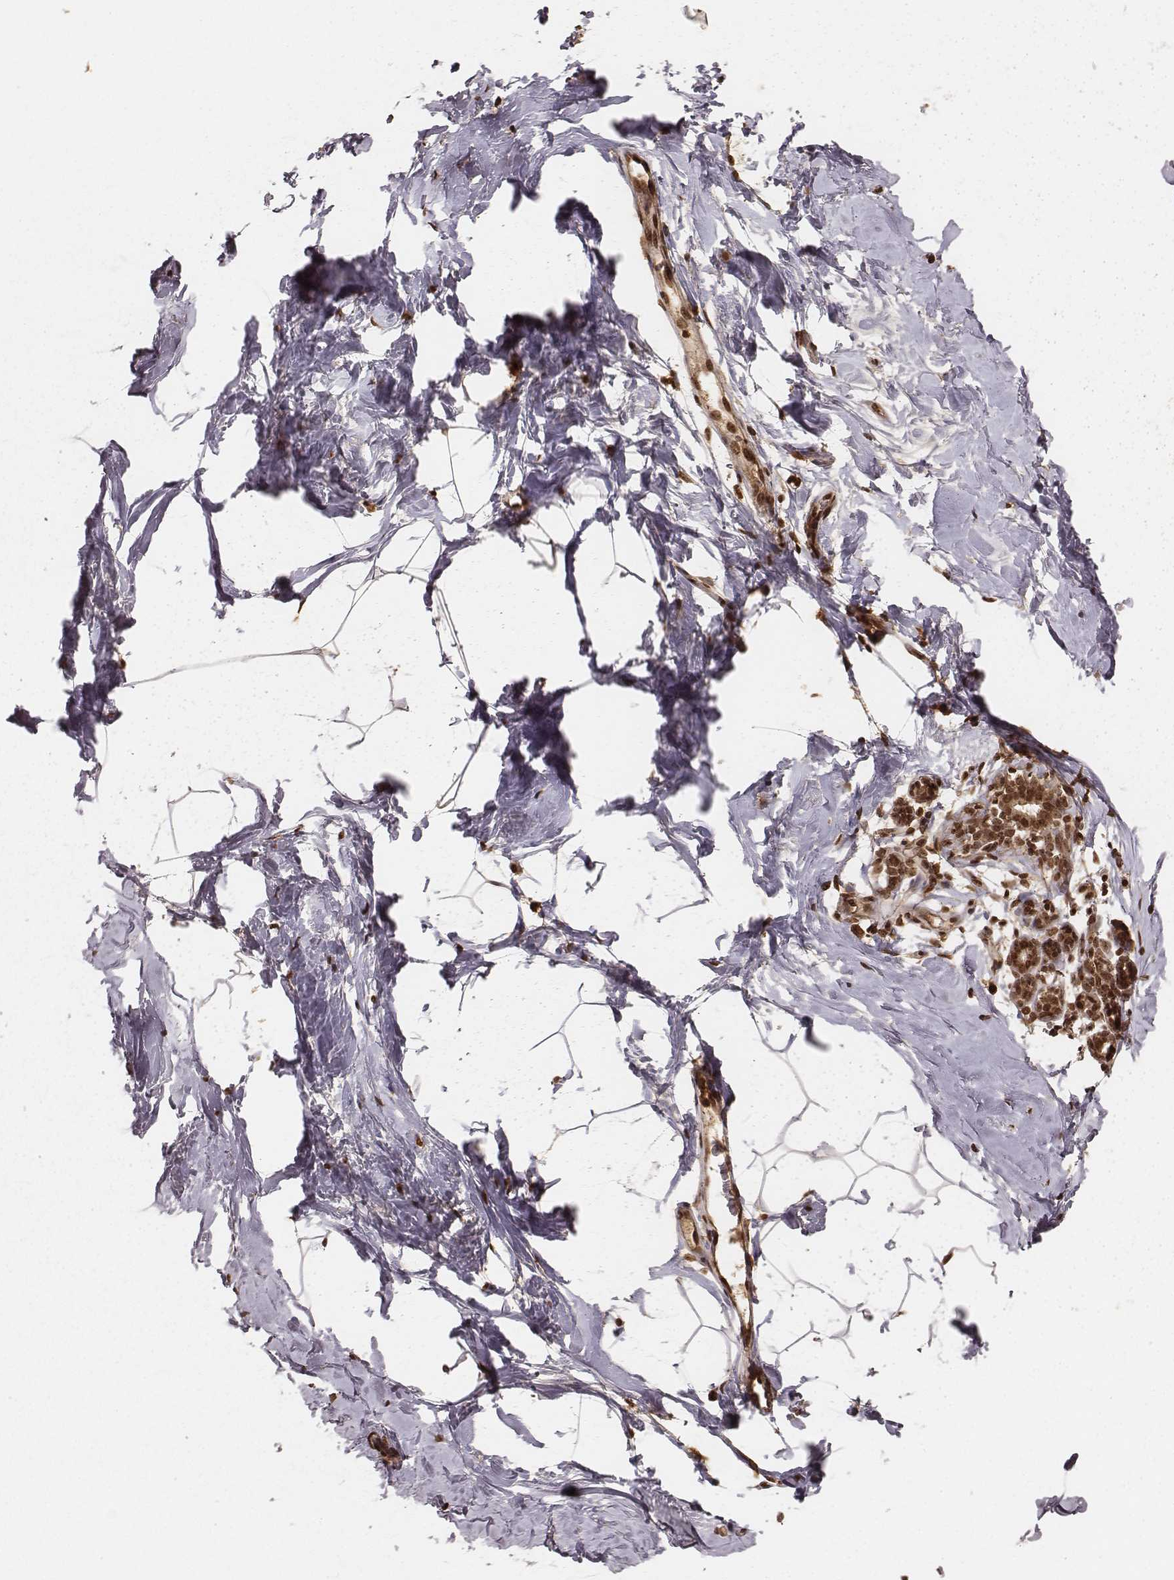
{"staining": {"intensity": "strong", "quantity": ">75%", "location": "nuclear"}, "tissue": "breast", "cell_type": "Adipocytes", "image_type": "normal", "snomed": [{"axis": "morphology", "description": "Normal tissue, NOS"}, {"axis": "topography", "description": "Breast"}], "caption": "IHC image of benign human breast stained for a protein (brown), which shows high levels of strong nuclear expression in about >75% of adipocytes.", "gene": "NFX1", "patient": {"sex": "female", "age": 32}}